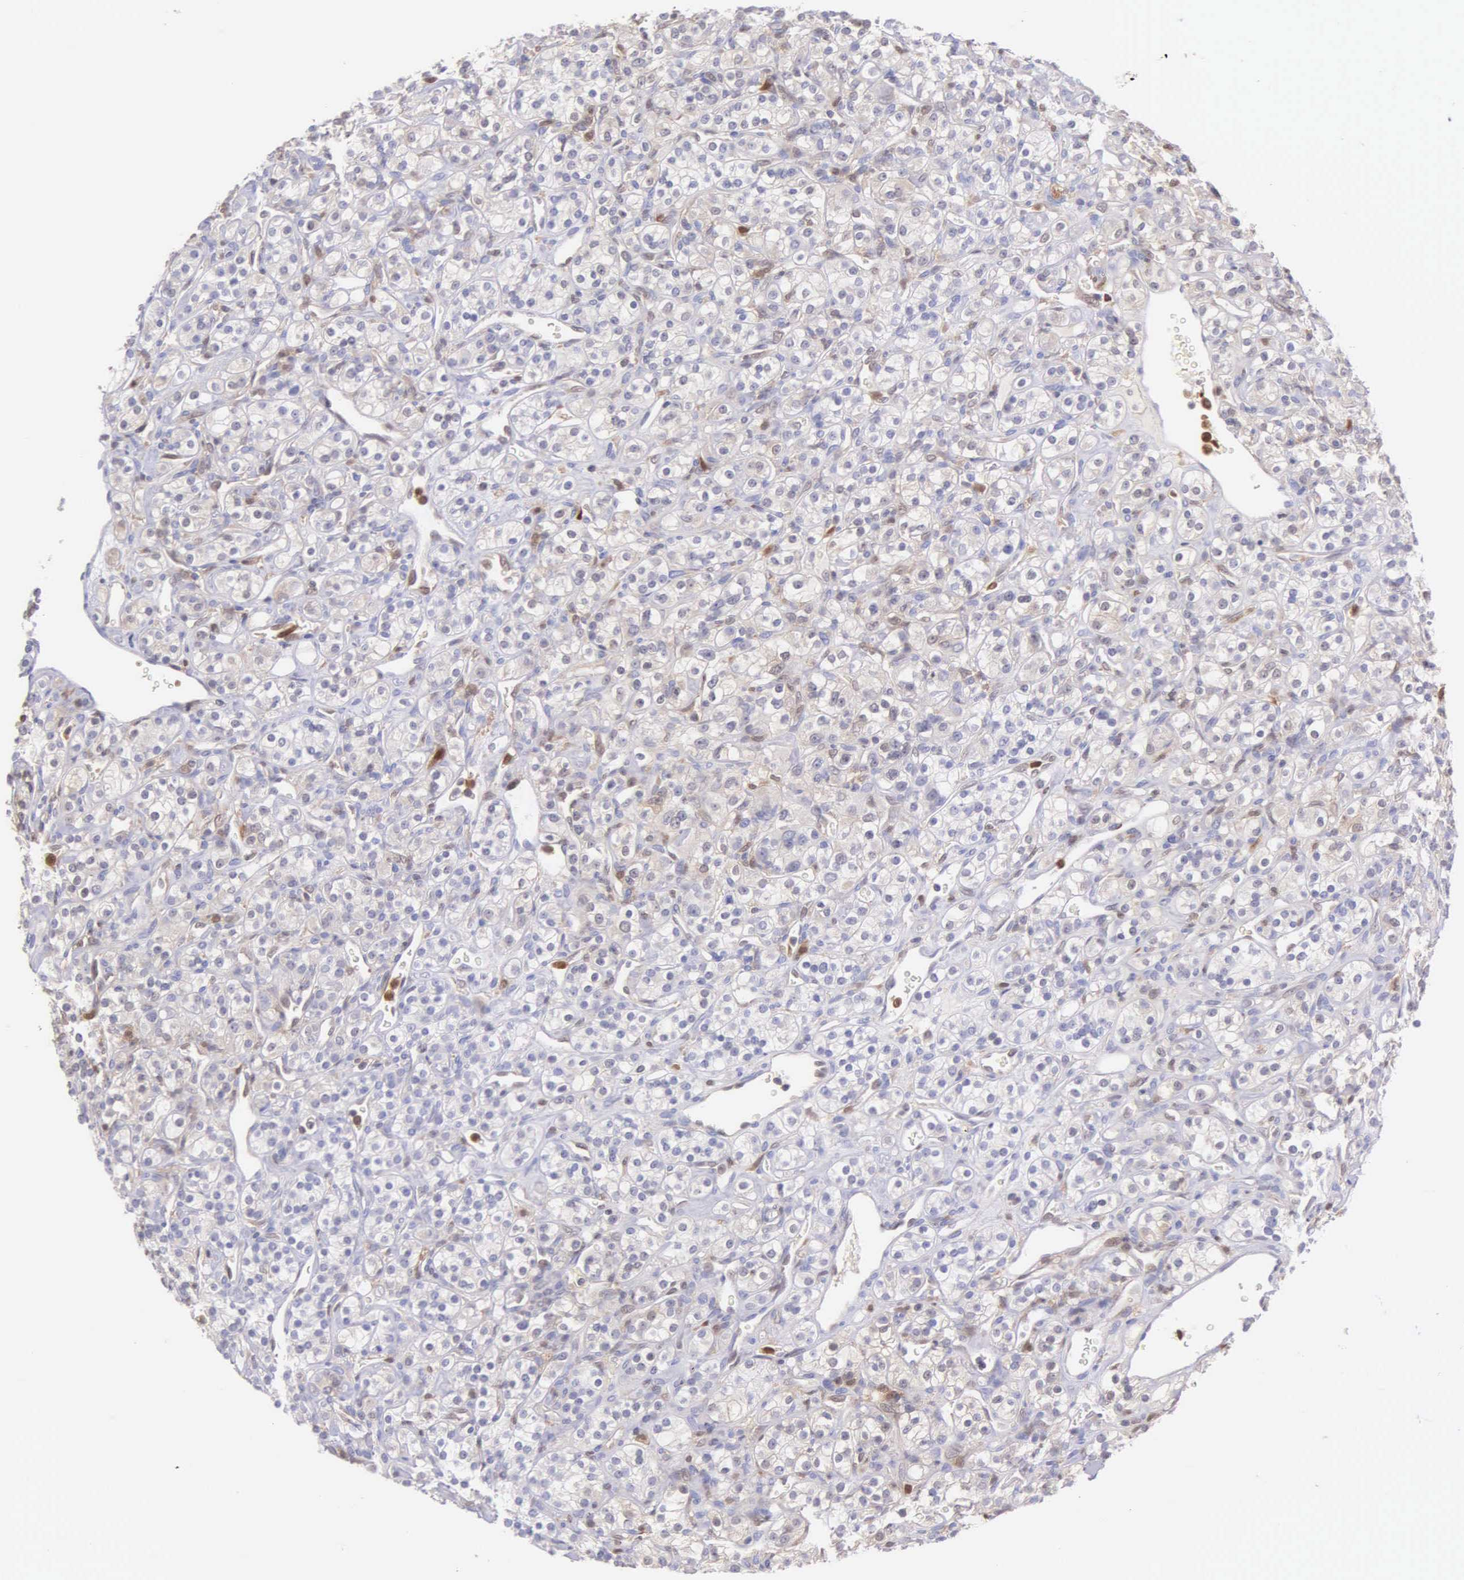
{"staining": {"intensity": "weak", "quantity": "<25%", "location": "cytoplasmic/membranous"}, "tissue": "renal cancer", "cell_type": "Tumor cells", "image_type": "cancer", "snomed": [{"axis": "morphology", "description": "Adenocarcinoma, NOS"}, {"axis": "topography", "description": "Kidney"}], "caption": "Adenocarcinoma (renal) was stained to show a protein in brown. There is no significant expression in tumor cells.", "gene": "BID", "patient": {"sex": "male", "age": 77}}